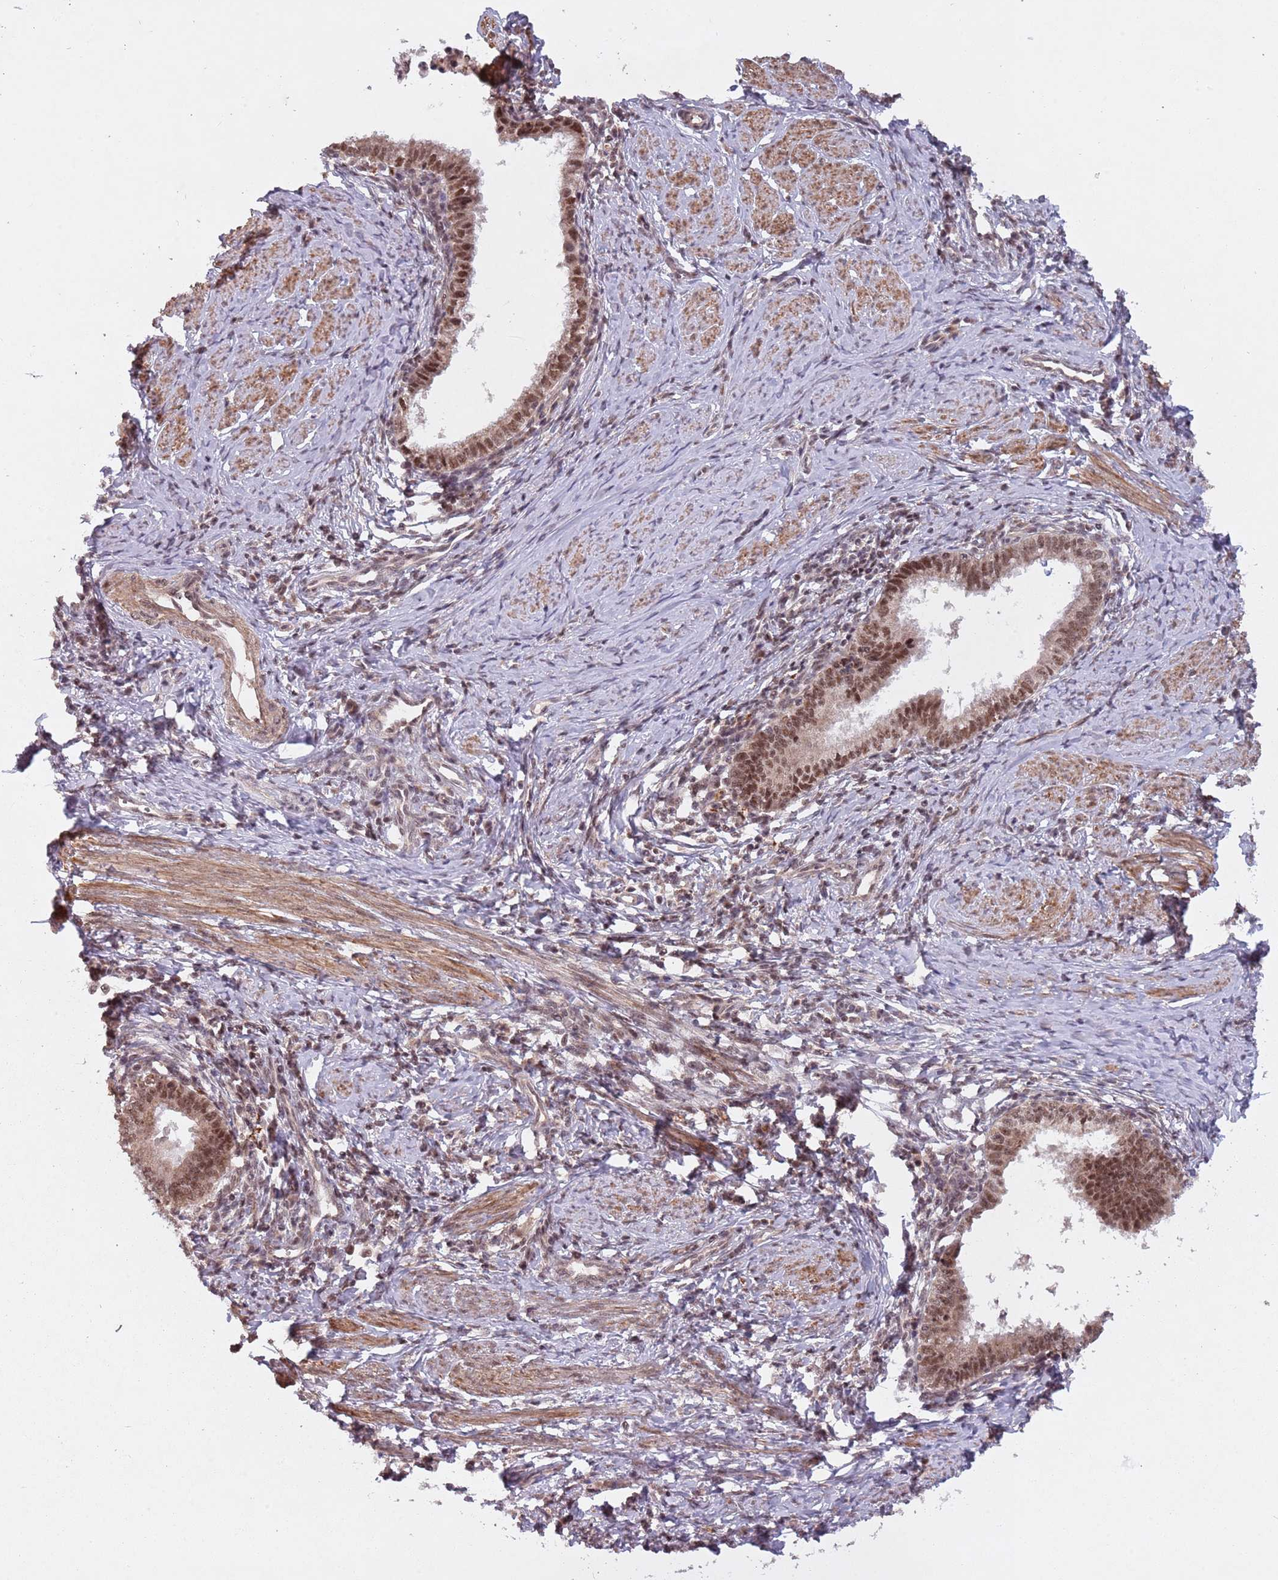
{"staining": {"intensity": "moderate", "quantity": ">75%", "location": "nuclear"}, "tissue": "cervical cancer", "cell_type": "Tumor cells", "image_type": "cancer", "snomed": [{"axis": "morphology", "description": "Adenocarcinoma, NOS"}, {"axis": "topography", "description": "Cervix"}], "caption": "Cervical cancer (adenocarcinoma) stained with a brown dye reveals moderate nuclear positive positivity in approximately >75% of tumor cells.", "gene": "SUDS3", "patient": {"sex": "female", "age": 36}}